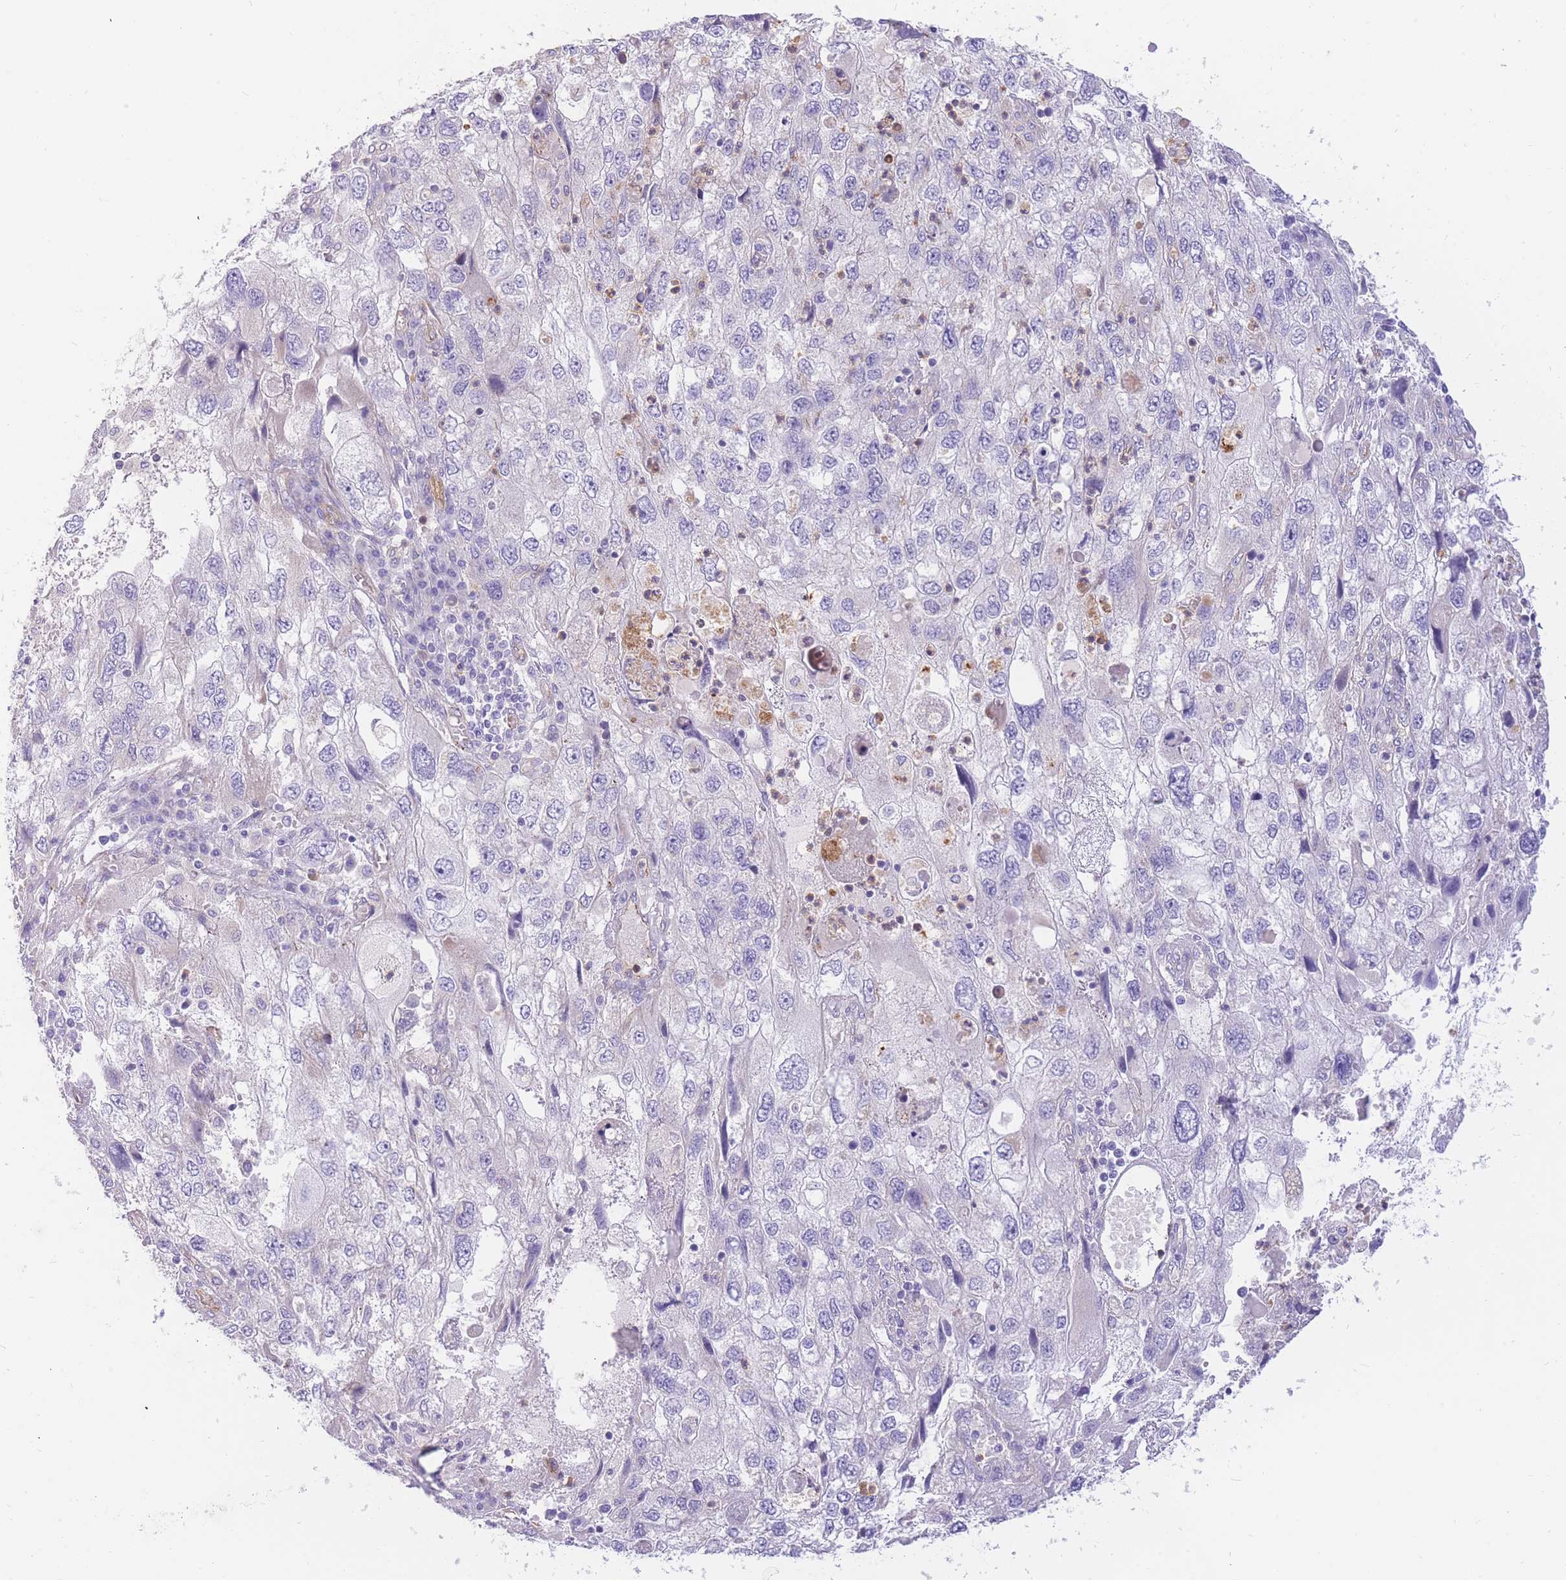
{"staining": {"intensity": "negative", "quantity": "none", "location": "none"}, "tissue": "endometrial cancer", "cell_type": "Tumor cells", "image_type": "cancer", "snomed": [{"axis": "morphology", "description": "Adenocarcinoma, NOS"}, {"axis": "topography", "description": "Endometrium"}], "caption": "An image of endometrial cancer (adenocarcinoma) stained for a protein shows no brown staining in tumor cells.", "gene": "SULT1A1", "patient": {"sex": "female", "age": 49}}